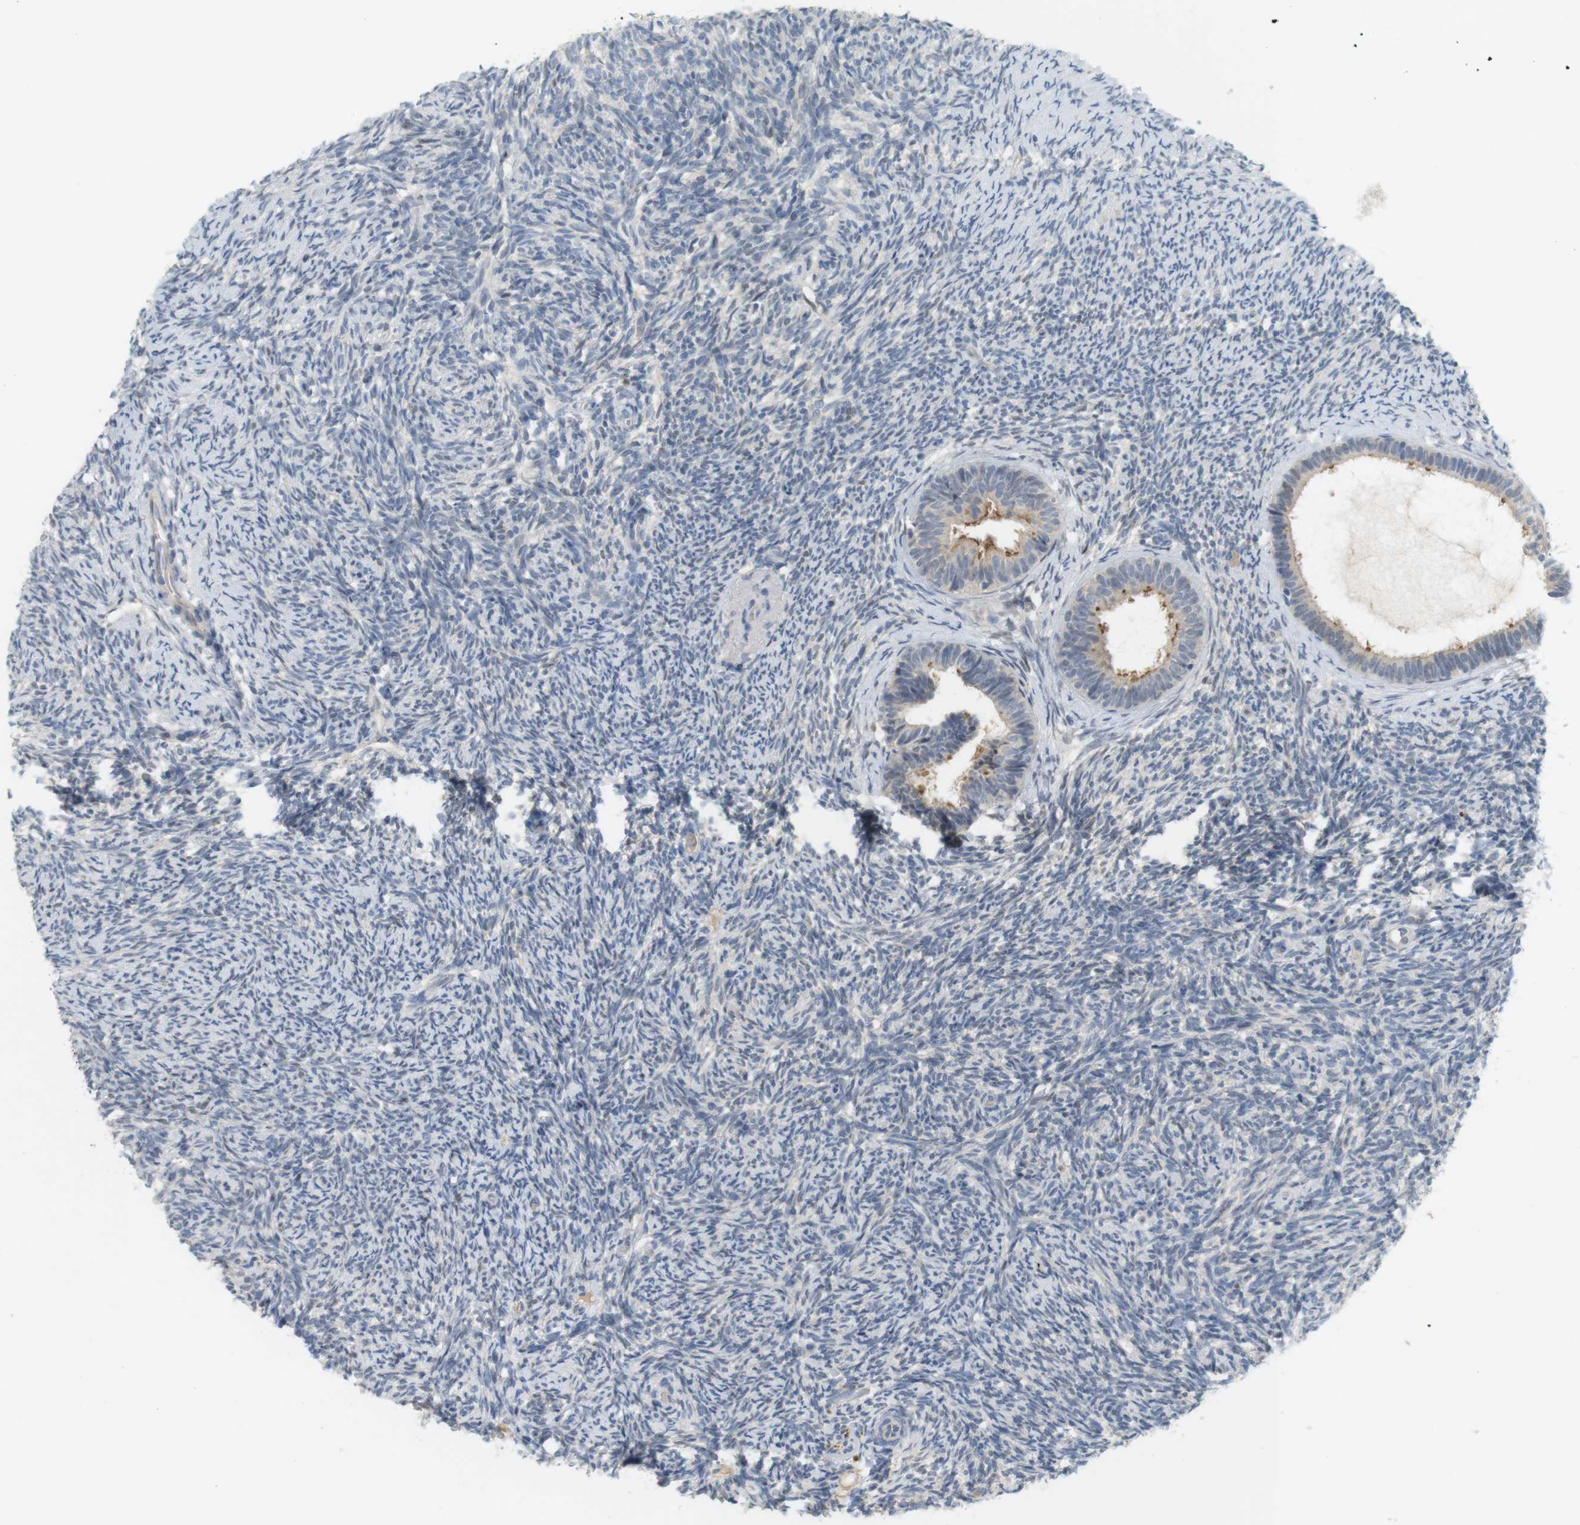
{"staining": {"intensity": "negative", "quantity": "none", "location": "none"}, "tissue": "ovary", "cell_type": "Ovarian stroma cells", "image_type": "normal", "snomed": [{"axis": "morphology", "description": "Normal tissue, NOS"}, {"axis": "topography", "description": "Ovary"}], "caption": "Ovary stained for a protein using immunohistochemistry demonstrates no expression ovarian stroma cells.", "gene": "CREB3L2", "patient": {"sex": "female", "age": 60}}